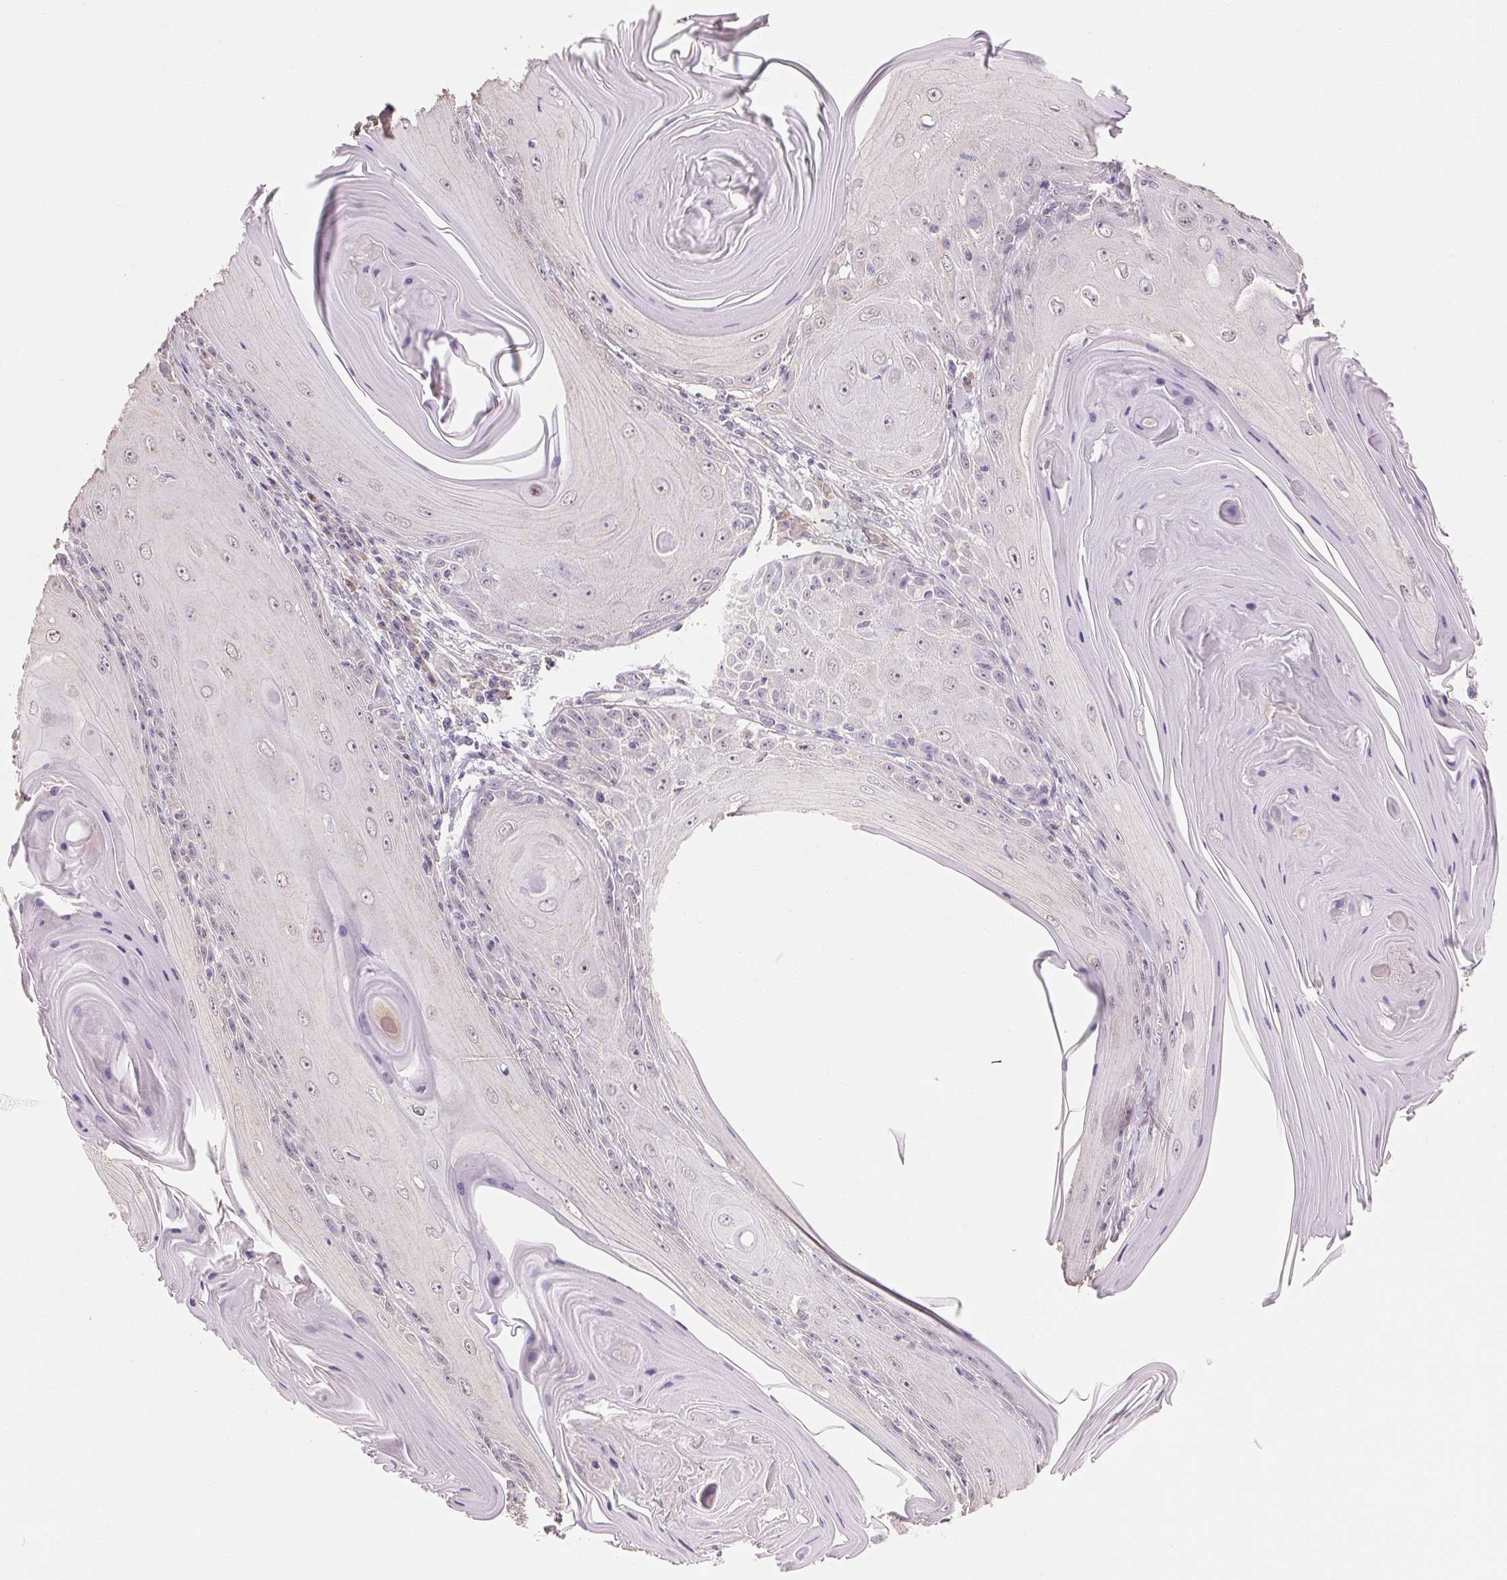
{"staining": {"intensity": "weak", "quantity": "<25%", "location": "nuclear"}, "tissue": "skin cancer", "cell_type": "Tumor cells", "image_type": "cancer", "snomed": [{"axis": "morphology", "description": "Squamous cell carcinoma, NOS"}, {"axis": "topography", "description": "Skin"}, {"axis": "topography", "description": "Vulva"}], "caption": "A high-resolution photomicrograph shows IHC staining of skin squamous cell carcinoma, which displays no significant expression in tumor cells. (Stains: DAB immunohistochemistry (IHC) with hematoxylin counter stain, Microscopy: brightfield microscopy at high magnification).", "gene": "MAP7D2", "patient": {"sex": "female", "age": 85}}